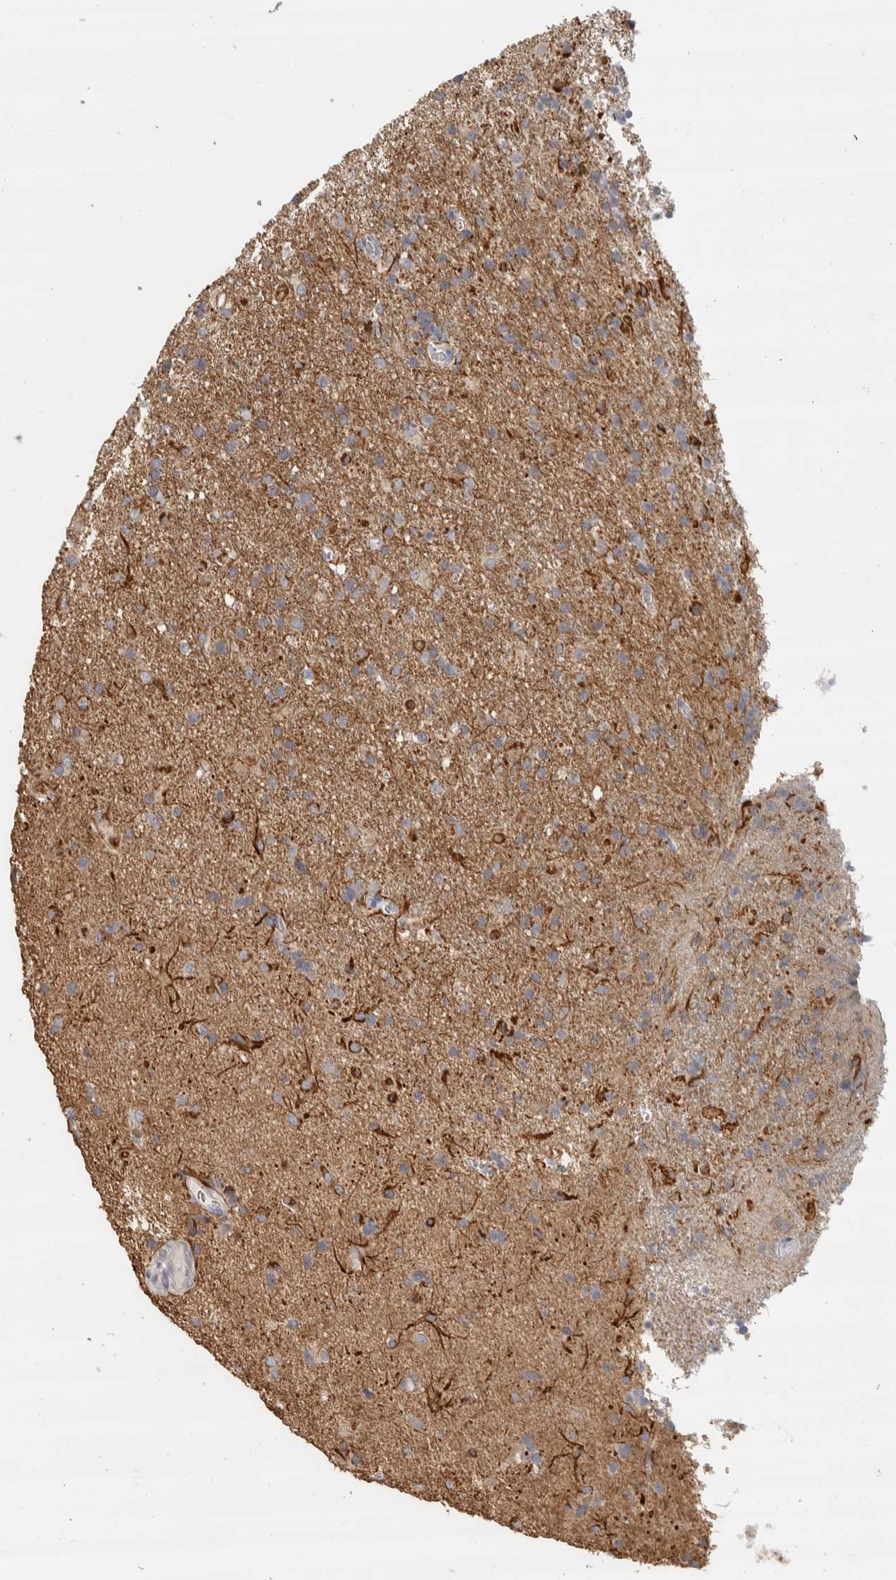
{"staining": {"intensity": "weak", "quantity": ">75%", "location": "cytoplasmic/membranous"}, "tissue": "glioma", "cell_type": "Tumor cells", "image_type": "cancer", "snomed": [{"axis": "morphology", "description": "Glioma, malignant, Low grade"}, {"axis": "topography", "description": "Brain"}], "caption": "IHC histopathology image of neoplastic tissue: malignant low-grade glioma stained using immunohistochemistry exhibits low levels of weak protein expression localized specifically in the cytoplasmic/membranous of tumor cells, appearing as a cytoplasmic/membranous brown color.", "gene": "DCXR", "patient": {"sex": "male", "age": 65}}